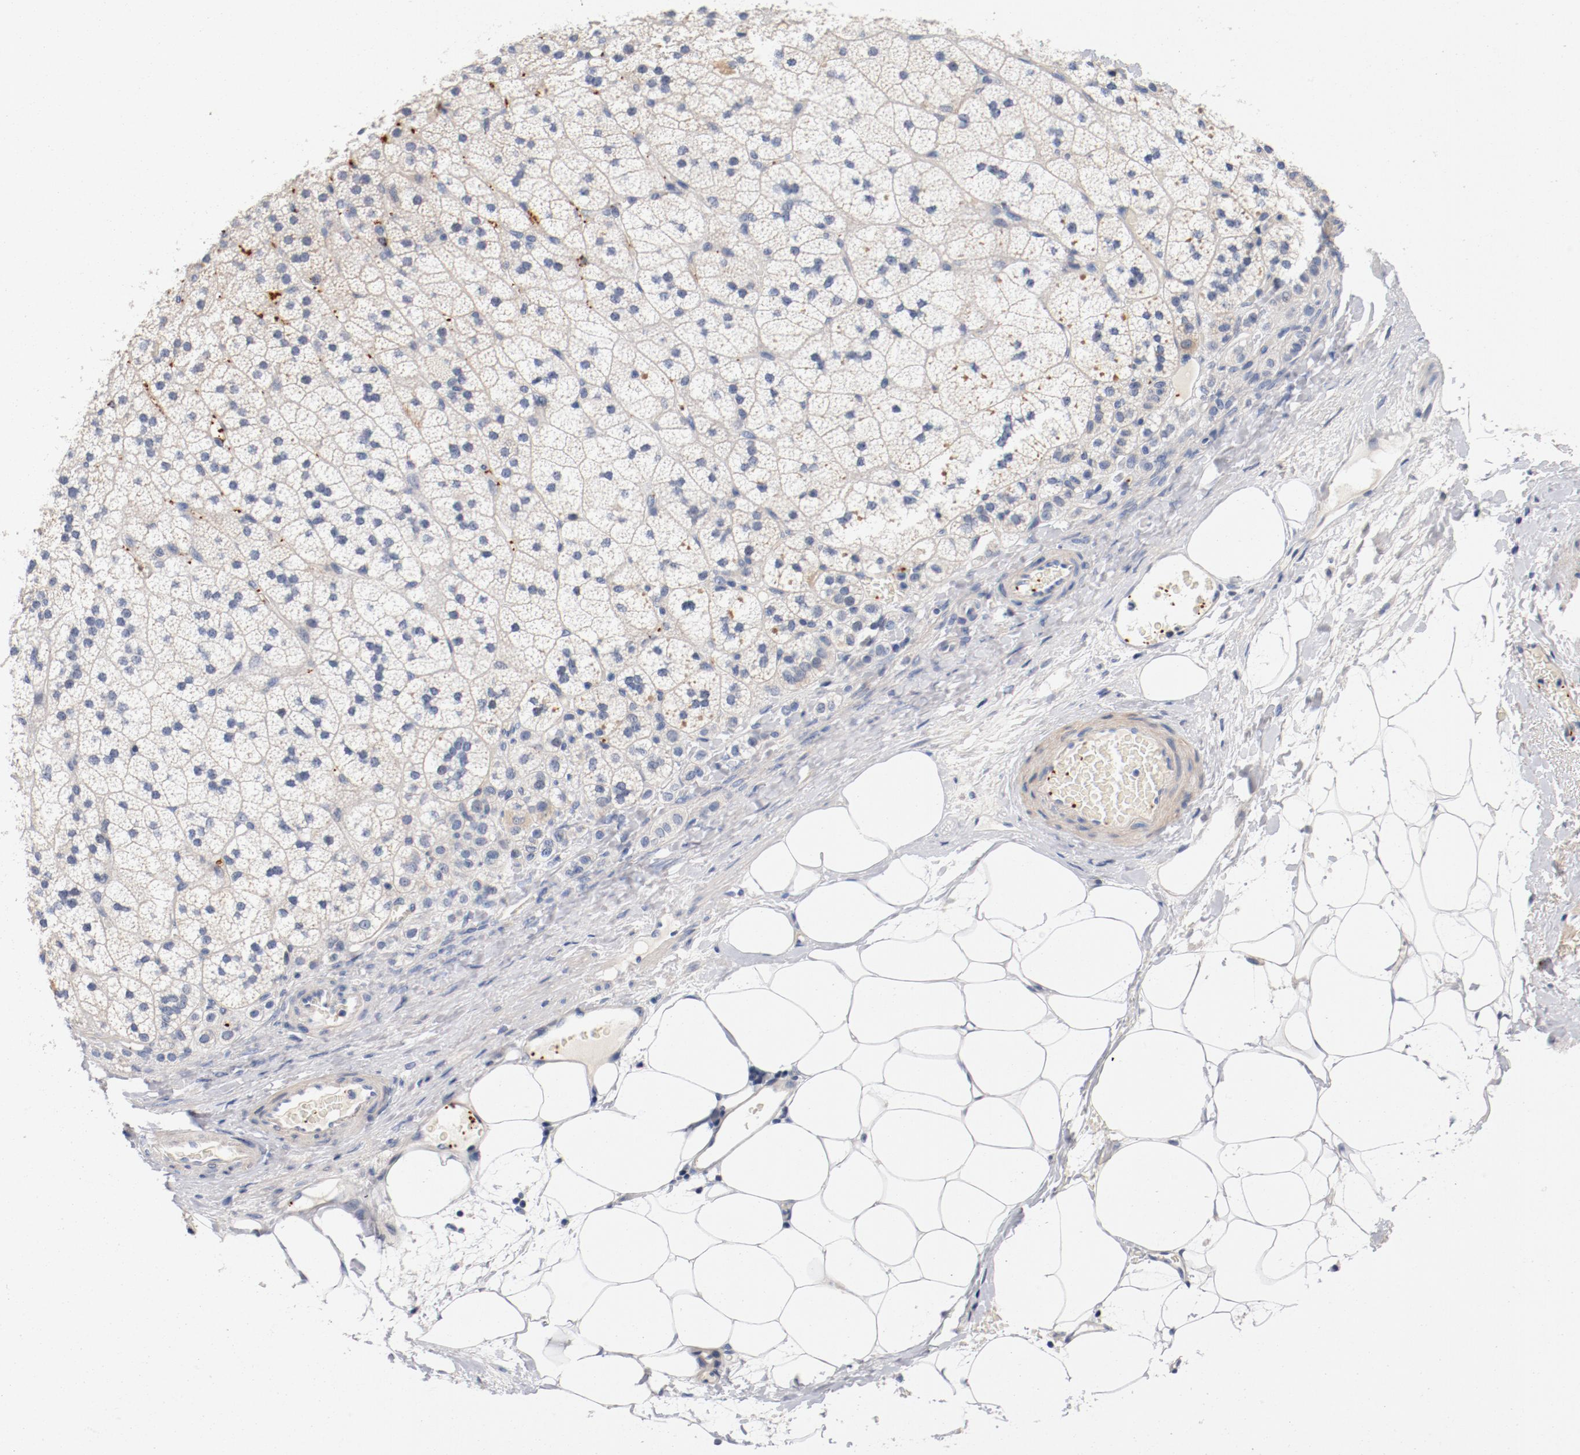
{"staining": {"intensity": "weak", "quantity": "25%-75%", "location": "cytoplasmic/membranous"}, "tissue": "adrenal gland", "cell_type": "Glandular cells", "image_type": "normal", "snomed": [{"axis": "morphology", "description": "Normal tissue, NOS"}, {"axis": "topography", "description": "Adrenal gland"}], "caption": "Protein staining of benign adrenal gland reveals weak cytoplasmic/membranous staining in approximately 25%-75% of glandular cells.", "gene": "PIM1", "patient": {"sex": "male", "age": 35}}